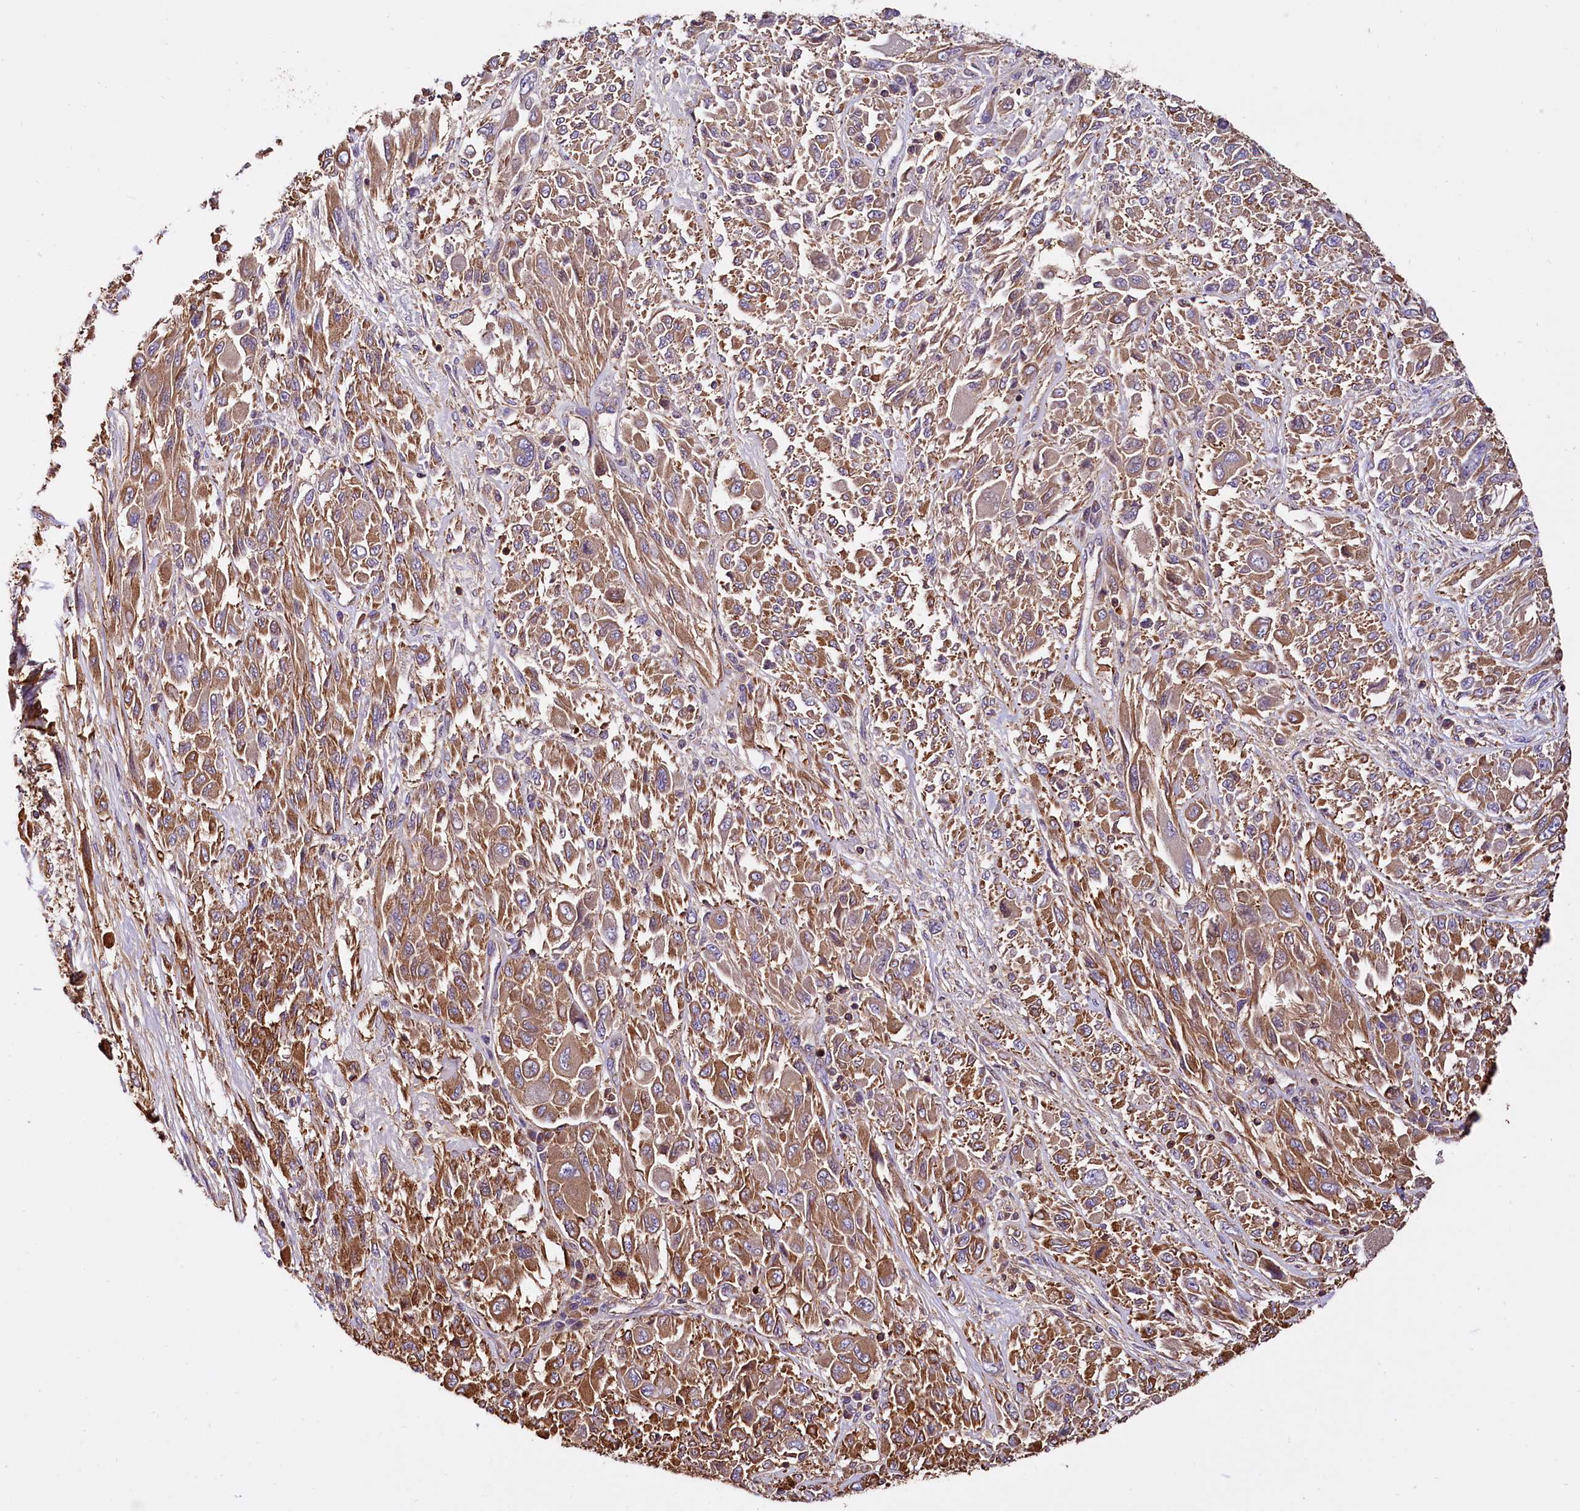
{"staining": {"intensity": "moderate", "quantity": ">75%", "location": "cytoplasmic/membranous"}, "tissue": "melanoma", "cell_type": "Tumor cells", "image_type": "cancer", "snomed": [{"axis": "morphology", "description": "Malignant melanoma, NOS"}, {"axis": "topography", "description": "Skin"}], "caption": "A photomicrograph showing moderate cytoplasmic/membranous positivity in about >75% of tumor cells in malignant melanoma, as visualized by brown immunohistochemical staining.", "gene": "RARS2", "patient": {"sex": "female", "age": 91}}